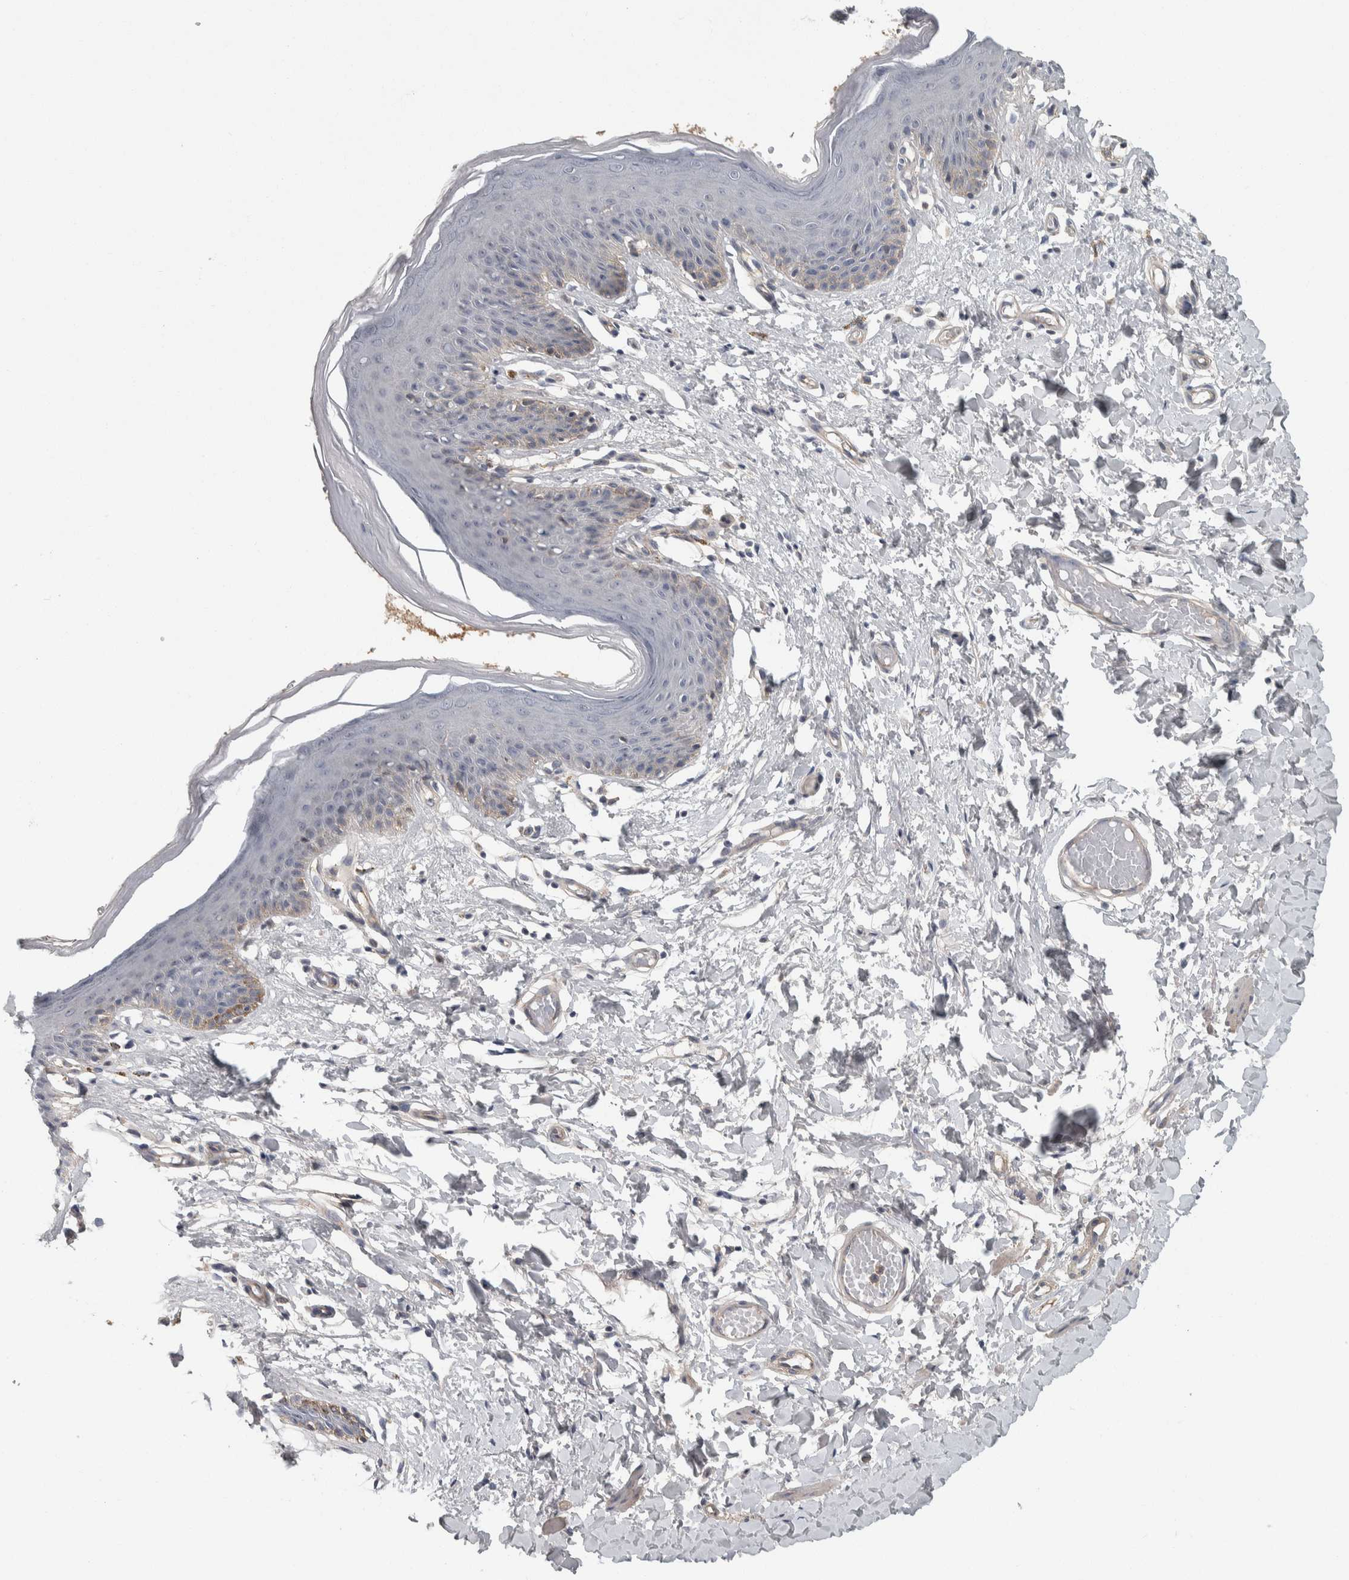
{"staining": {"intensity": "weak", "quantity": "<25%", "location": "cytoplasmic/membranous"}, "tissue": "skin", "cell_type": "Epidermal cells", "image_type": "normal", "snomed": [{"axis": "morphology", "description": "Normal tissue, NOS"}, {"axis": "topography", "description": "Vulva"}], "caption": "A high-resolution histopathology image shows IHC staining of normal skin, which displays no significant staining in epidermal cells. (DAB (3,3'-diaminobenzidine) immunohistochemistry, high magnification).", "gene": "KCNJ3", "patient": {"sex": "female", "age": 66}}